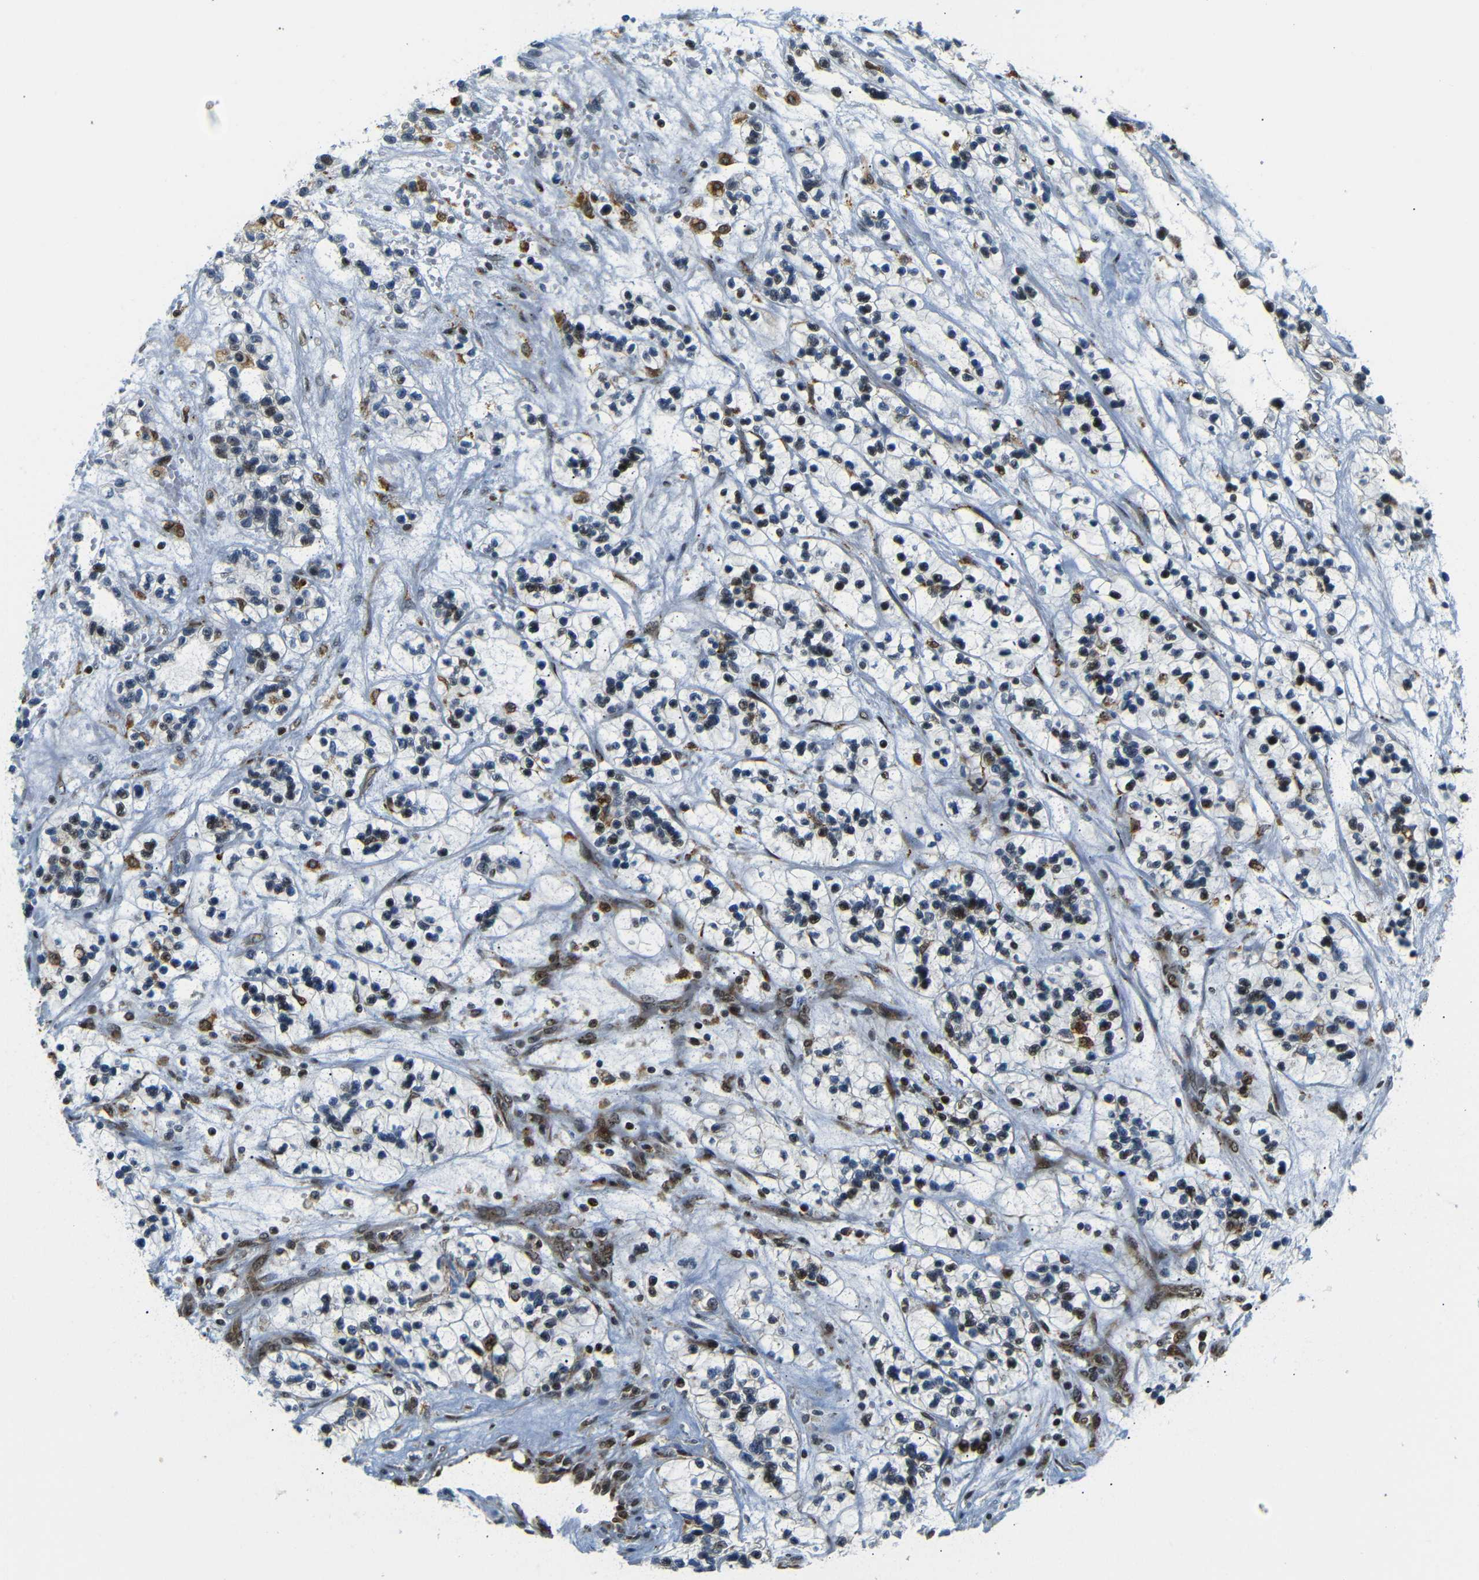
{"staining": {"intensity": "strong", "quantity": "<25%", "location": "nuclear"}, "tissue": "renal cancer", "cell_type": "Tumor cells", "image_type": "cancer", "snomed": [{"axis": "morphology", "description": "Adenocarcinoma, NOS"}, {"axis": "topography", "description": "Kidney"}], "caption": "Protein staining by immunohistochemistry (IHC) shows strong nuclear positivity in about <25% of tumor cells in adenocarcinoma (renal).", "gene": "SPCS2", "patient": {"sex": "female", "age": 57}}